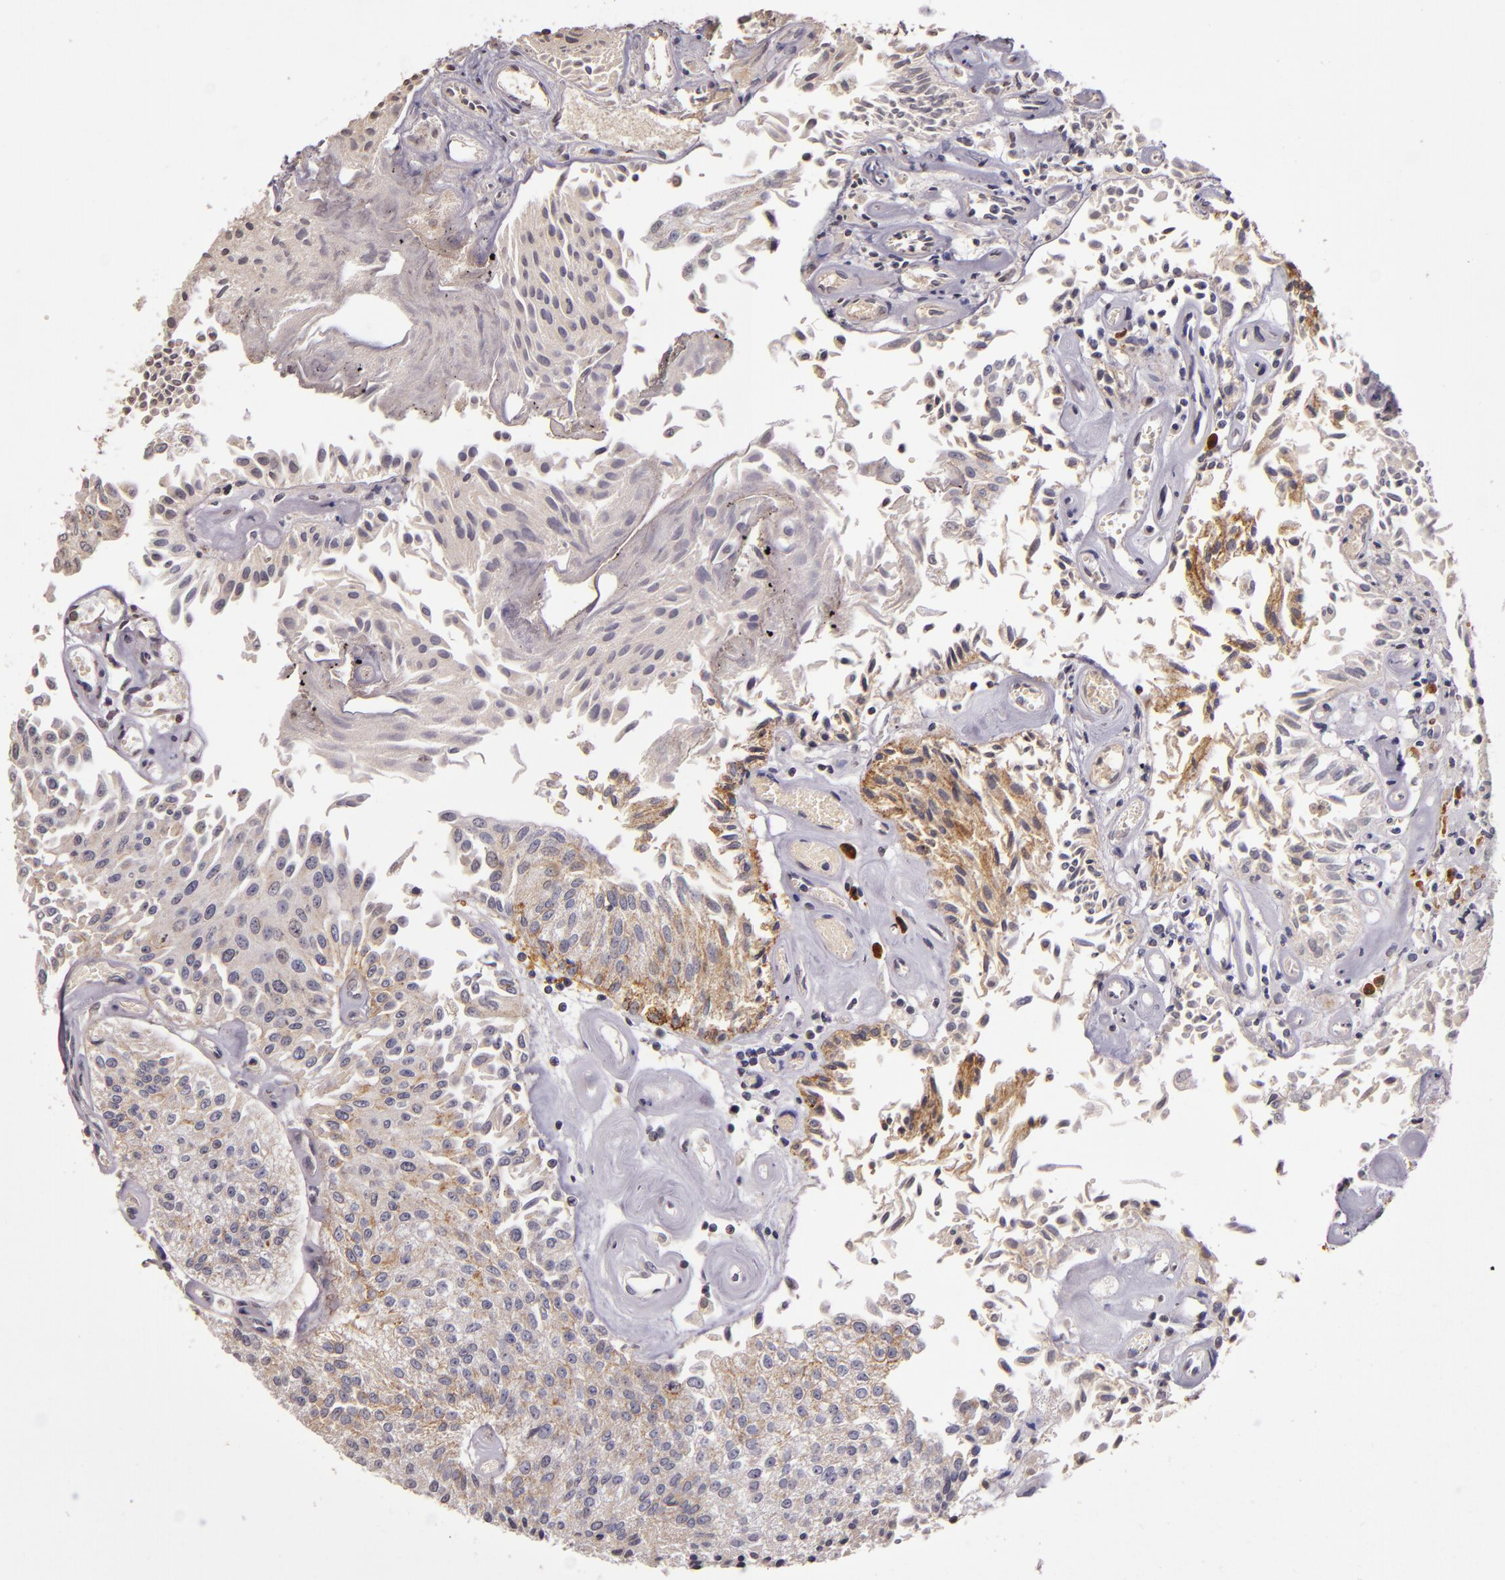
{"staining": {"intensity": "weak", "quantity": "<25%", "location": "cytoplasmic/membranous"}, "tissue": "urothelial cancer", "cell_type": "Tumor cells", "image_type": "cancer", "snomed": [{"axis": "morphology", "description": "Urothelial carcinoma, Low grade"}, {"axis": "topography", "description": "Urinary bladder"}], "caption": "DAB (3,3'-diaminobenzidine) immunohistochemical staining of human low-grade urothelial carcinoma reveals no significant positivity in tumor cells. (IHC, brightfield microscopy, high magnification).", "gene": "ABL1", "patient": {"sex": "male", "age": 86}}